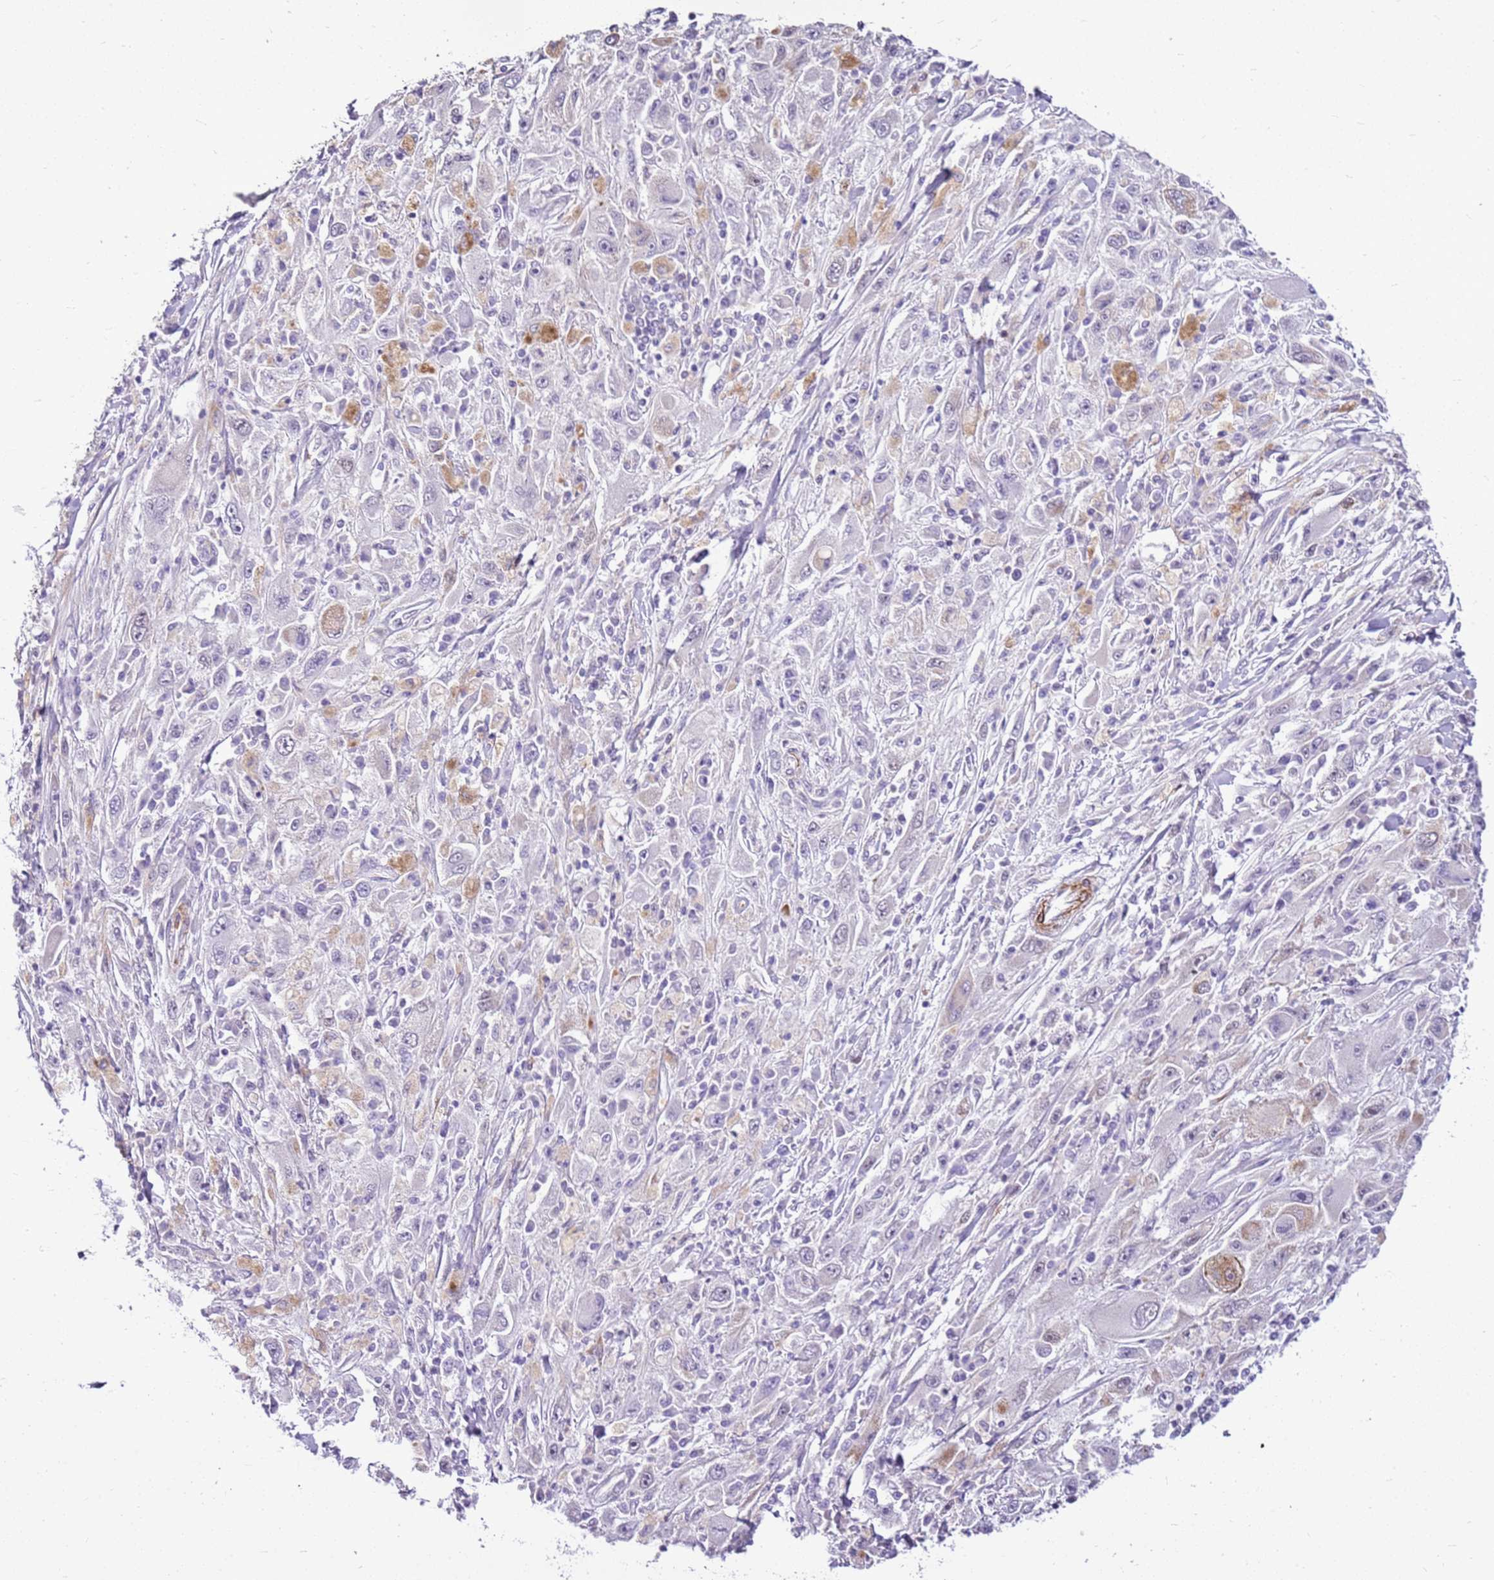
{"staining": {"intensity": "negative", "quantity": "none", "location": "none"}, "tissue": "melanoma", "cell_type": "Tumor cells", "image_type": "cancer", "snomed": [{"axis": "morphology", "description": "Malignant melanoma, Metastatic site"}, {"axis": "topography", "description": "Skin"}], "caption": "Image shows no protein staining in tumor cells of malignant melanoma (metastatic site) tissue. (DAB (3,3'-diaminobenzidine) IHC, high magnification).", "gene": "SMIM4", "patient": {"sex": "male", "age": 53}}